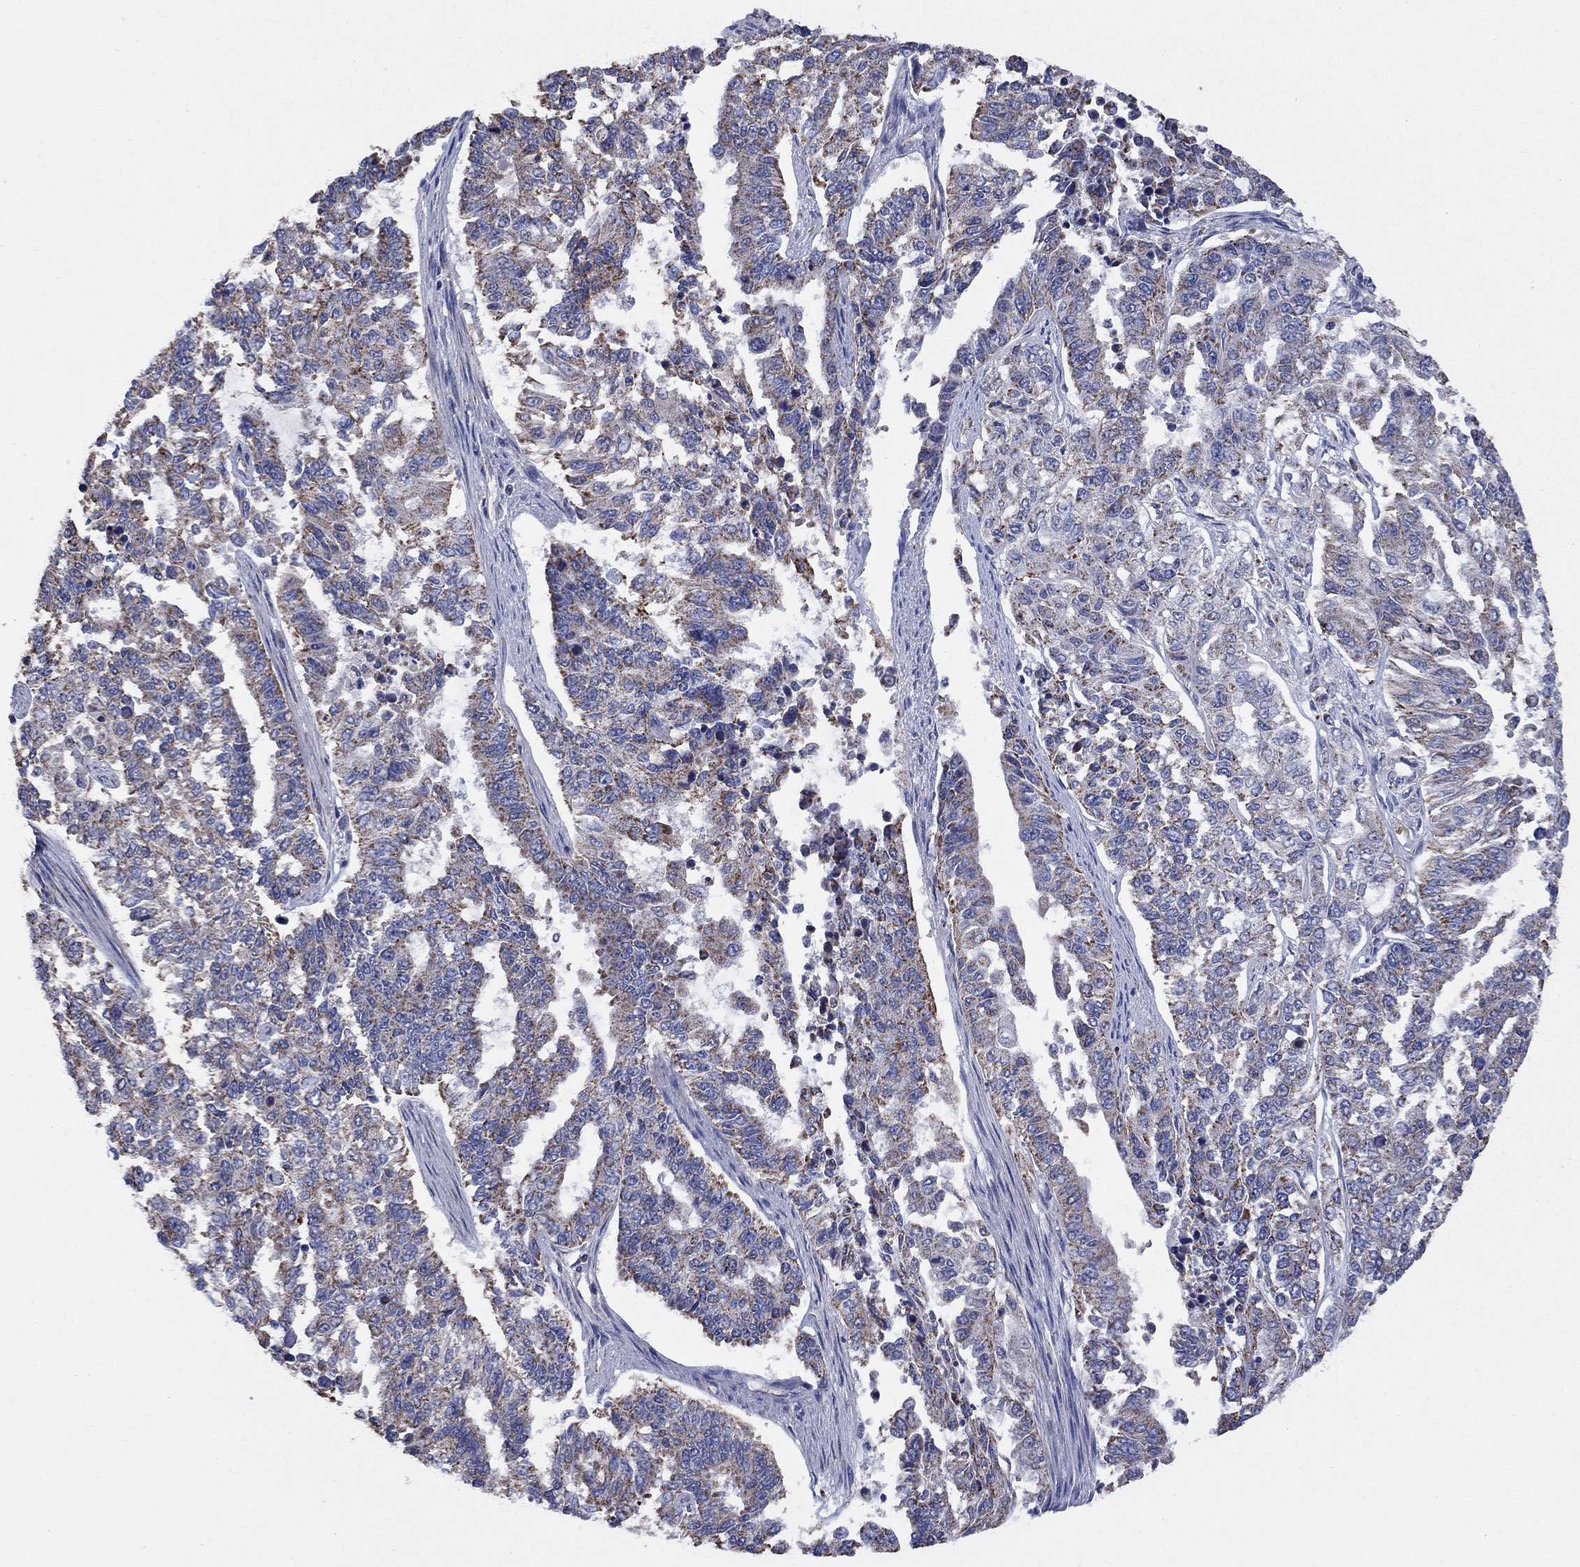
{"staining": {"intensity": "moderate", "quantity": "25%-75%", "location": "cytoplasmic/membranous"}, "tissue": "endometrial cancer", "cell_type": "Tumor cells", "image_type": "cancer", "snomed": [{"axis": "morphology", "description": "Adenocarcinoma, NOS"}, {"axis": "topography", "description": "Uterus"}], "caption": "Endometrial adenocarcinoma tissue displays moderate cytoplasmic/membranous positivity in approximately 25%-75% of tumor cells The protein of interest is shown in brown color, while the nuclei are stained blue.", "gene": "CLVS1", "patient": {"sex": "female", "age": 59}}